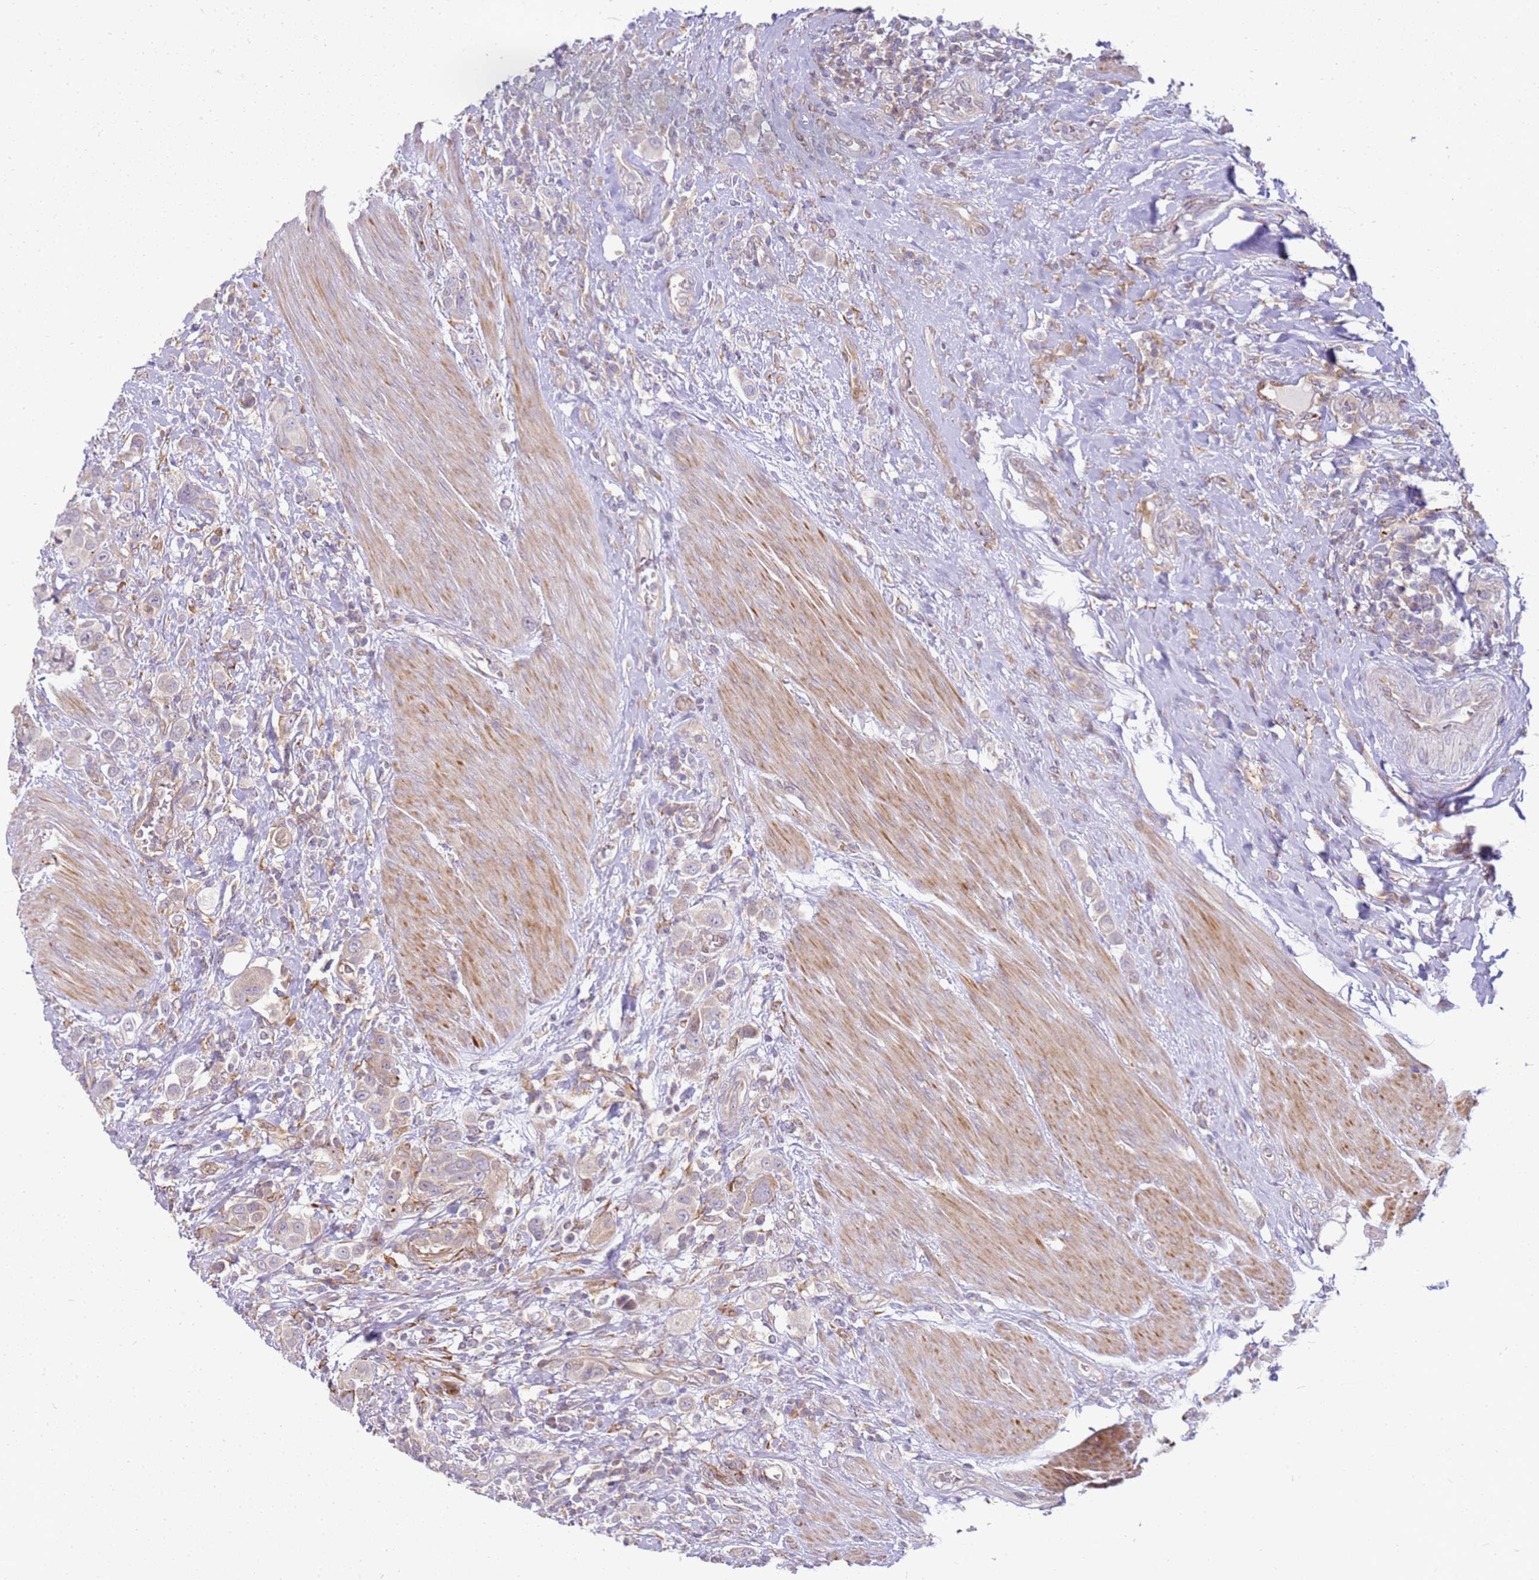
{"staining": {"intensity": "weak", "quantity": "<25%", "location": "cytoplasmic/membranous"}, "tissue": "urothelial cancer", "cell_type": "Tumor cells", "image_type": "cancer", "snomed": [{"axis": "morphology", "description": "Urothelial carcinoma, High grade"}, {"axis": "topography", "description": "Urinary bladder"}], "caption": "A photomicrograph of human urothelial cancer is negative for staining in tumor cells. (Stains: DAB immunohistochemistry (IHC) with hematoxylin counter stain, Microscopy: brightfield microscopy at high magnification).", "gene": "GRAP", "patient": {"sex": "male", "age": 50}}